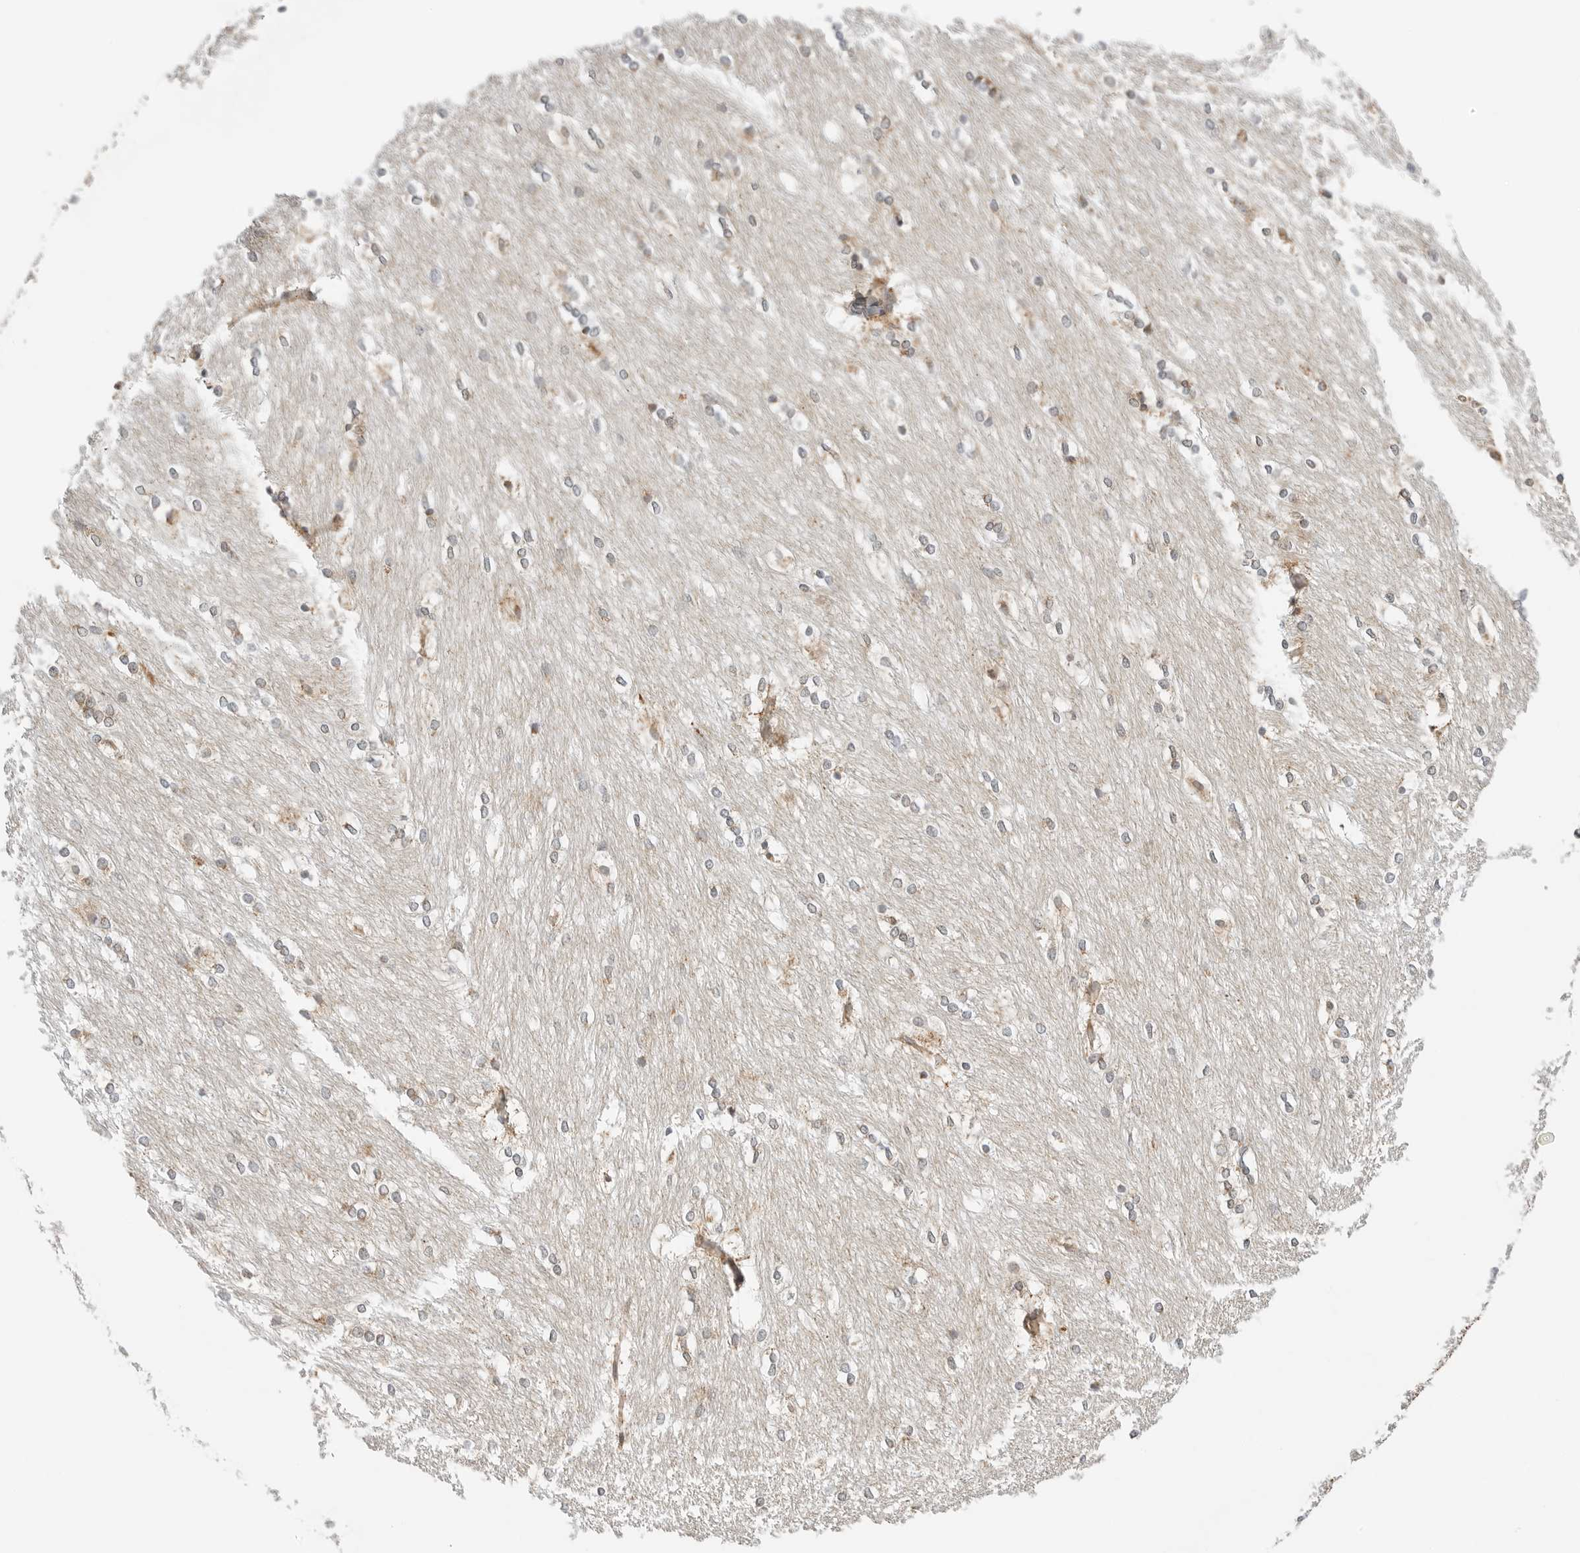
{"staining": {"intensity": "weak", "quantity": "25%-75%", "location": "cytoplasmic/membranous"}, "tissue": "caudate", "cell_type": "Glial cells", "image_type": "normal", "snomed": [{"axis": "morphology", "description": "Normal tissue, NOS"}, {"axis": "topography", "description": "Lateral ventricle wall"}], "caption": "Glial cells exhibit low levels of weak cytoplasmic/membranous expression in approximately 25%-75% of cells in unremarkable human caudate. The staining was performed using DAB to visualize the protein expression in brown, while the nuclei were stained in blue with hematoxylin (Magnification: 20x).", "gene": "DYRK4", "patient": {"sex": "female", "age": 19}}